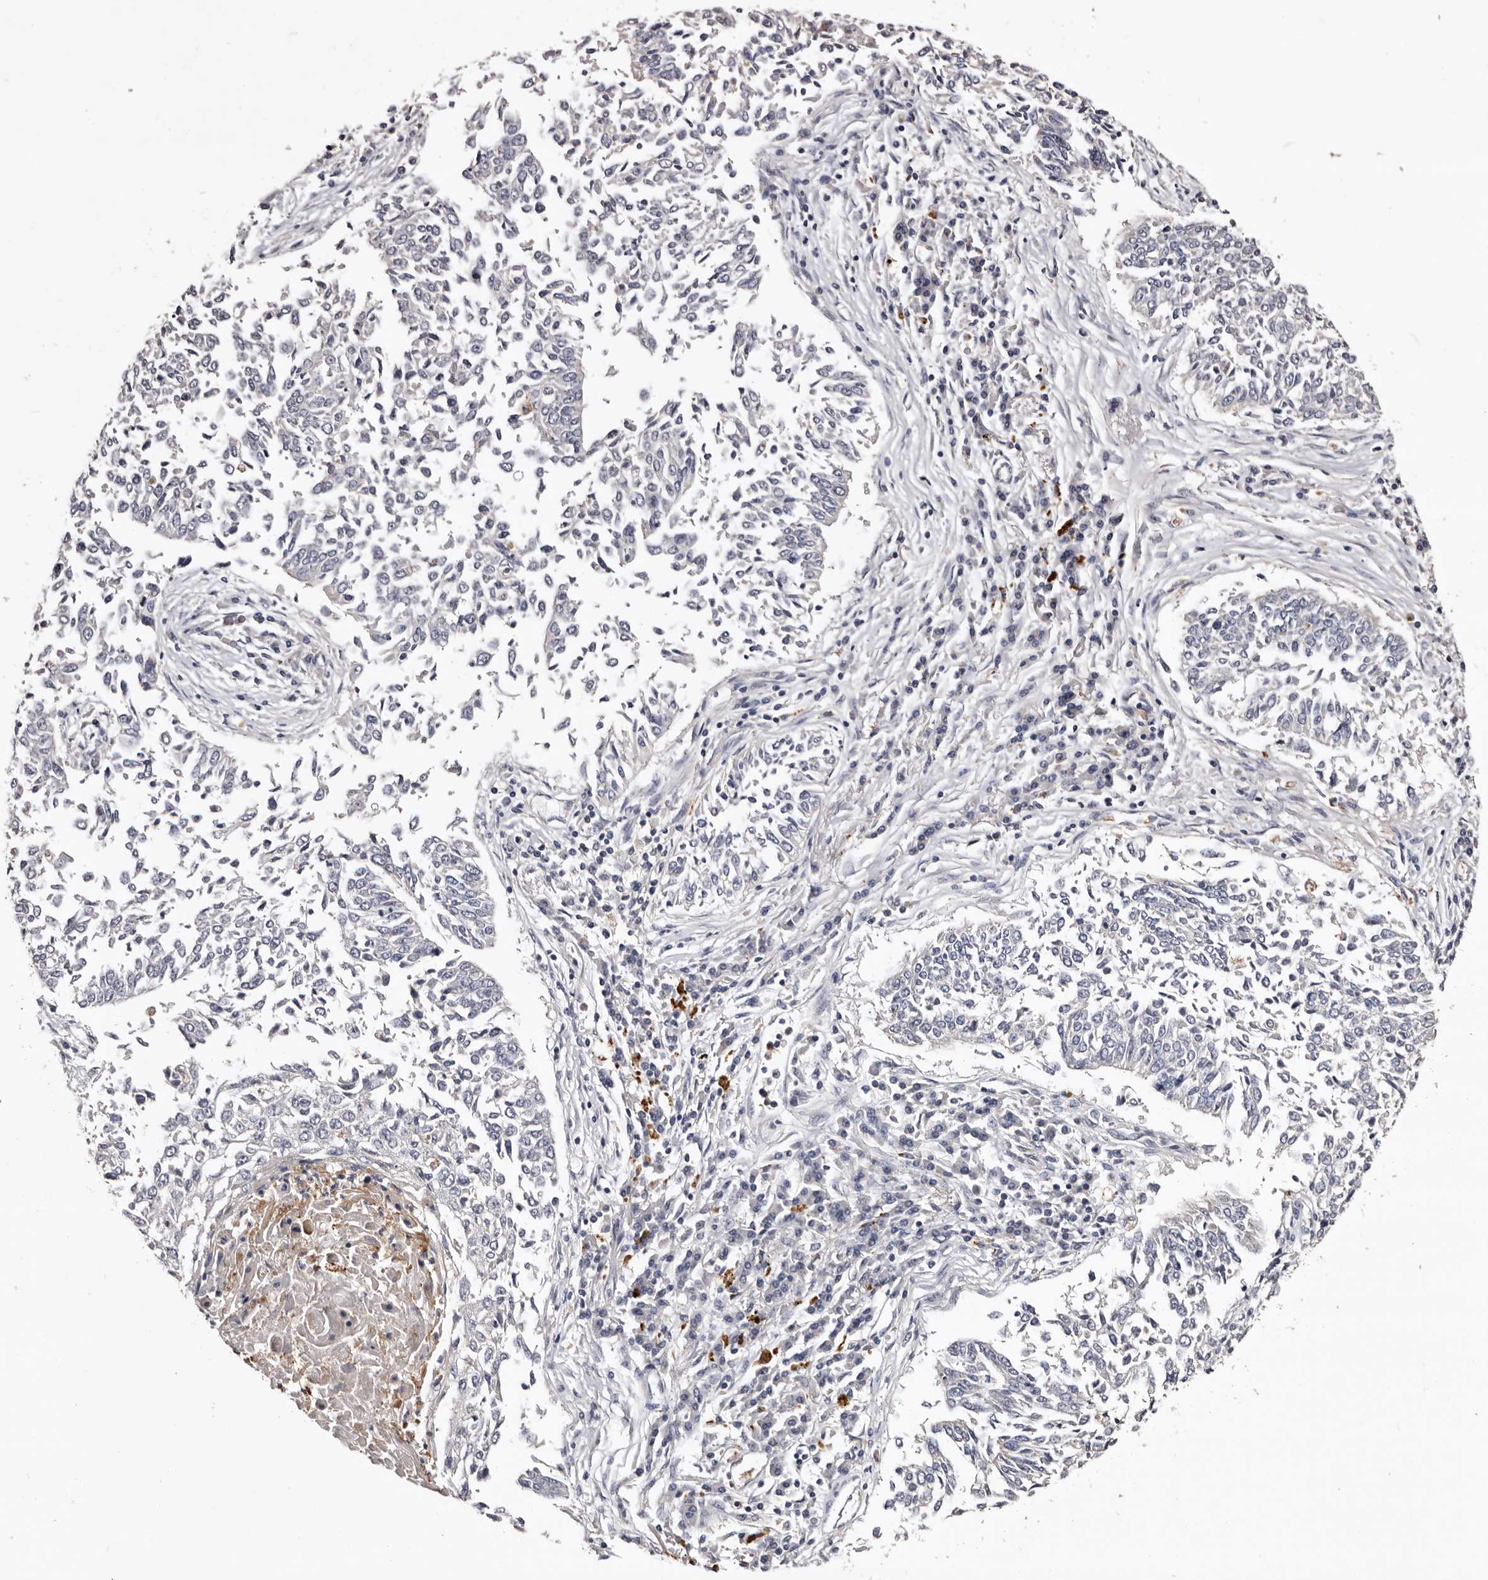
{"staining": {"intensity": "negative", "quantity": "none", "location": "none"}, "tissue": "lung cancer", "cell_type": "Tumor cells", "image_type": "cancer", "snomed": [{"axis": "morphology", "description": "Normal tissue, NOS"}, {"axis": "morphology", "description": "Squamous cell carcinoma, NOS"}, {"axis": "topography", "description": "Cartilage tissue"}, {"axis": "topography", "description": "Bronchus"}, {"axis": "topography", "description": "Lung"}, {"axis": "topography", "description": "Peripheral nerve tissue"}], "caption": "IHC of lung squamous cell carcinoma demonstrates no expression in tumor cells.", "gene": "SLC10A4", "patient": {"sex": "female", "age": 49}}